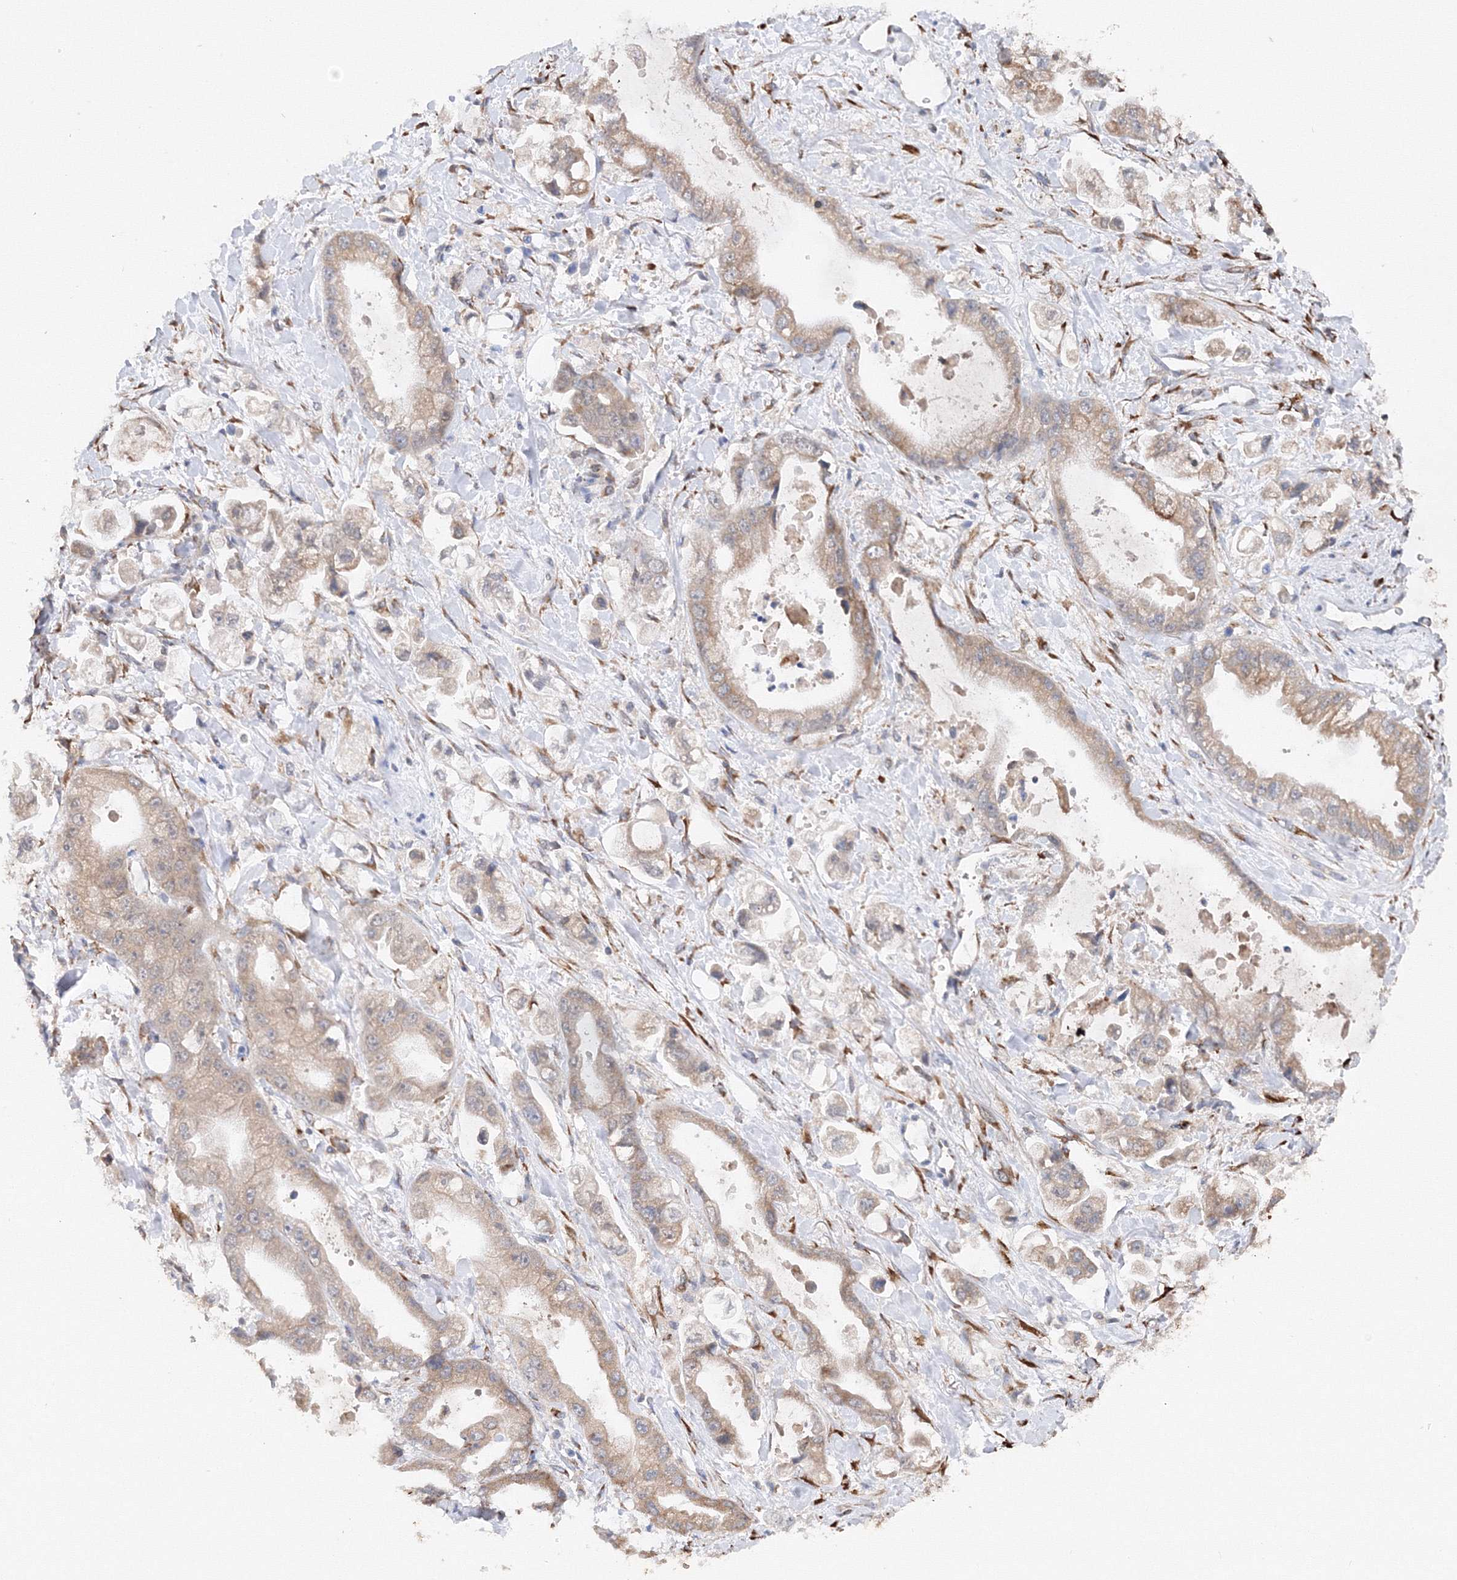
{"staining": {"intensity": "moderate", "quantity": ">75%", "location": "cytoplasmic/membranous"}, "tissue": "stomach cancer", "cell_type": "Tumor cells", "image_type": "cancer", "snomed": [{"axis": "morphology", "description": "Adenocarcinoma, NOS"}, {"axis": "topography", "description": "Stomach"}], "caption": "A micrograph of human stomach adenocarcinoma stained for a protein exhibits moderate cytoplasmic/membranous brown staining in tumor cells. Immunohistochemistry (ihc) stains the protein in brown and the nuclei are stained blue.", "gene": "DIS3L2", "patient": {"sex": "male", "age": 62}}